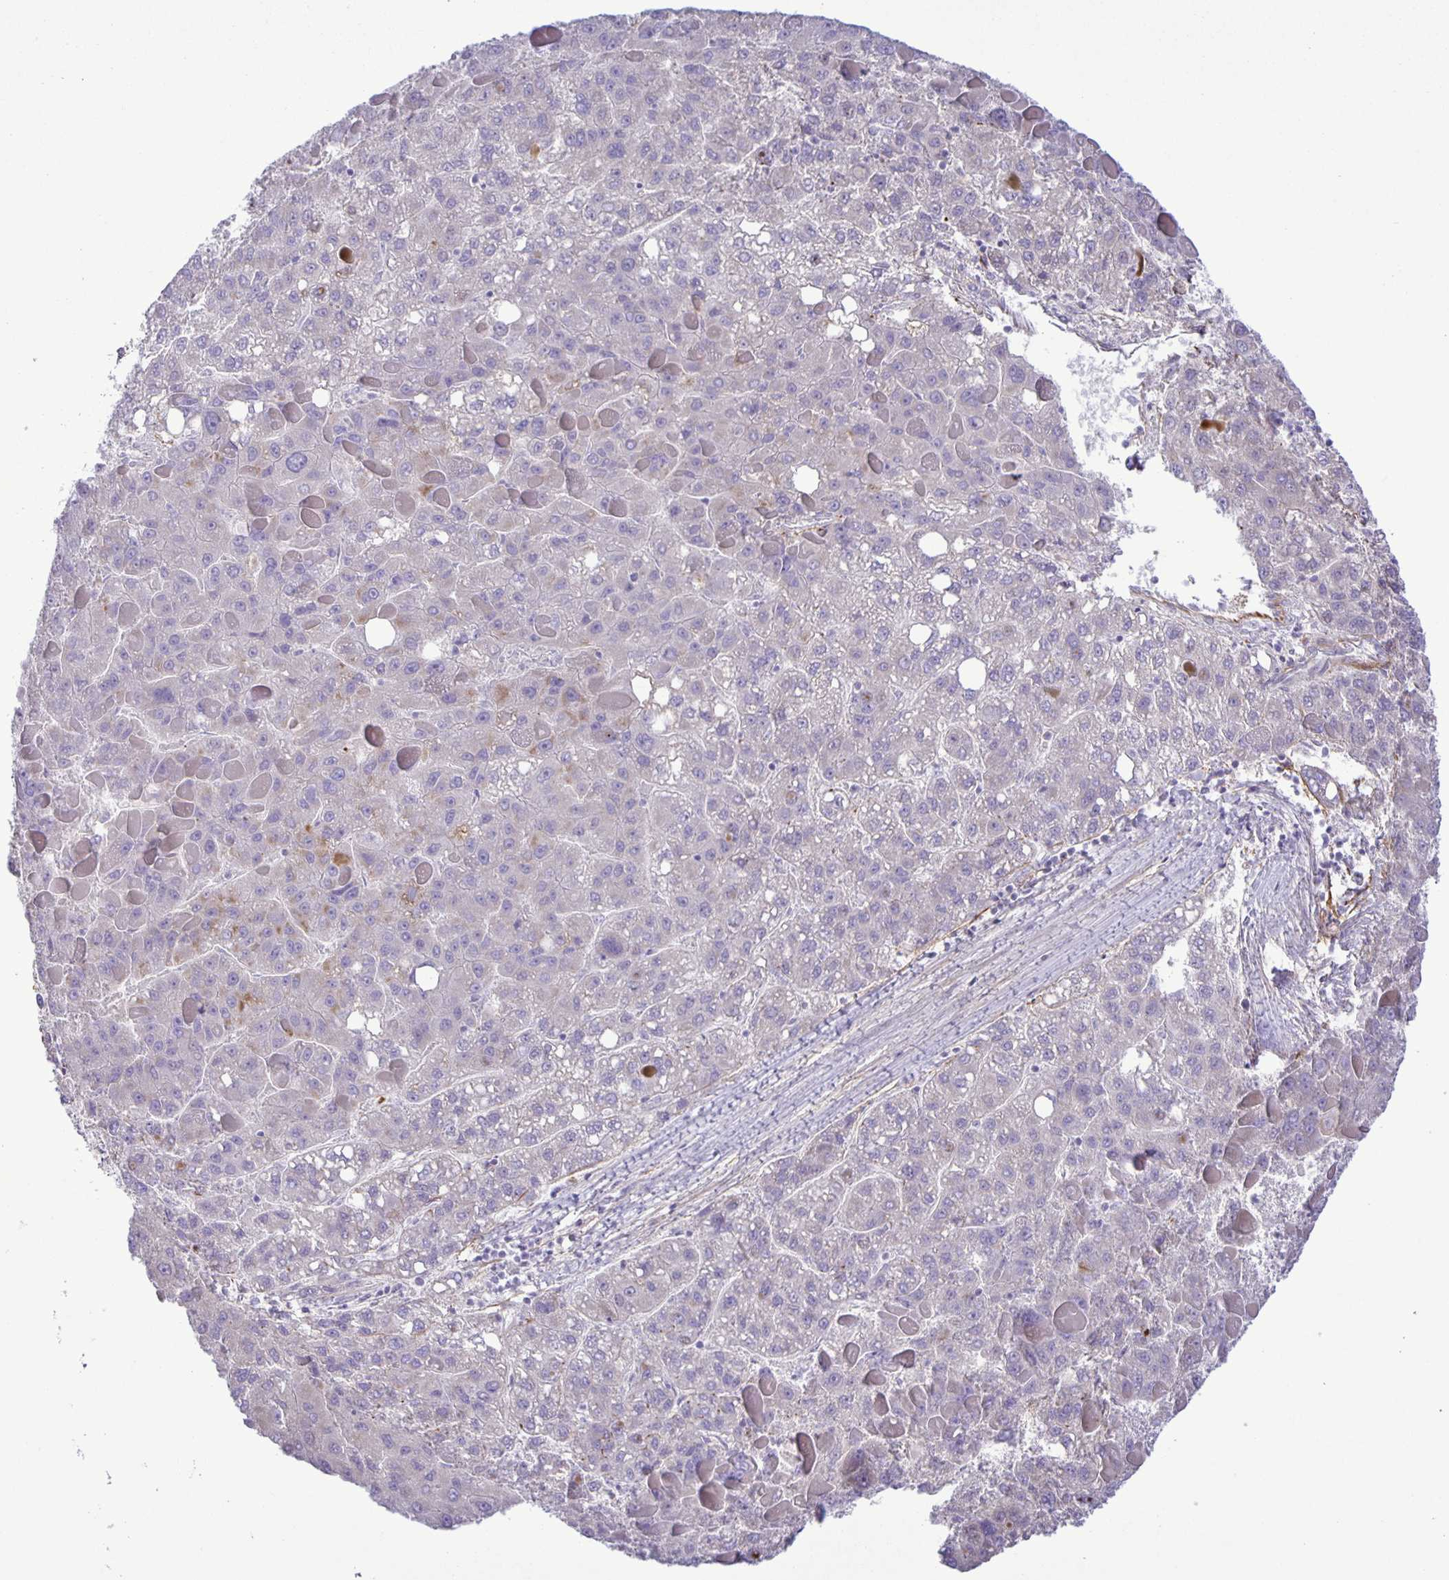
{"staining": {"intensity": "negative", "quantity": "none", "location": "none"}, "tissue": "liver cancer", "cell_type": "Tumor cells", "image_type": "cancer", "snomed": [{"axis": "morphology", "description": "Carcinoma, Hepatocellular, NOS"}, {"axis": "topography", "description": "Liver"}], "caption": "IHC image of neoplastic tissue: hepatocellular carcinoma (liver) stained with DAB (3,3'-diaminobenzidine) displays no significant protein staining in tumor cells.", "gene": "ADCK1", "patient": {"sex": "female", "age": 82}}